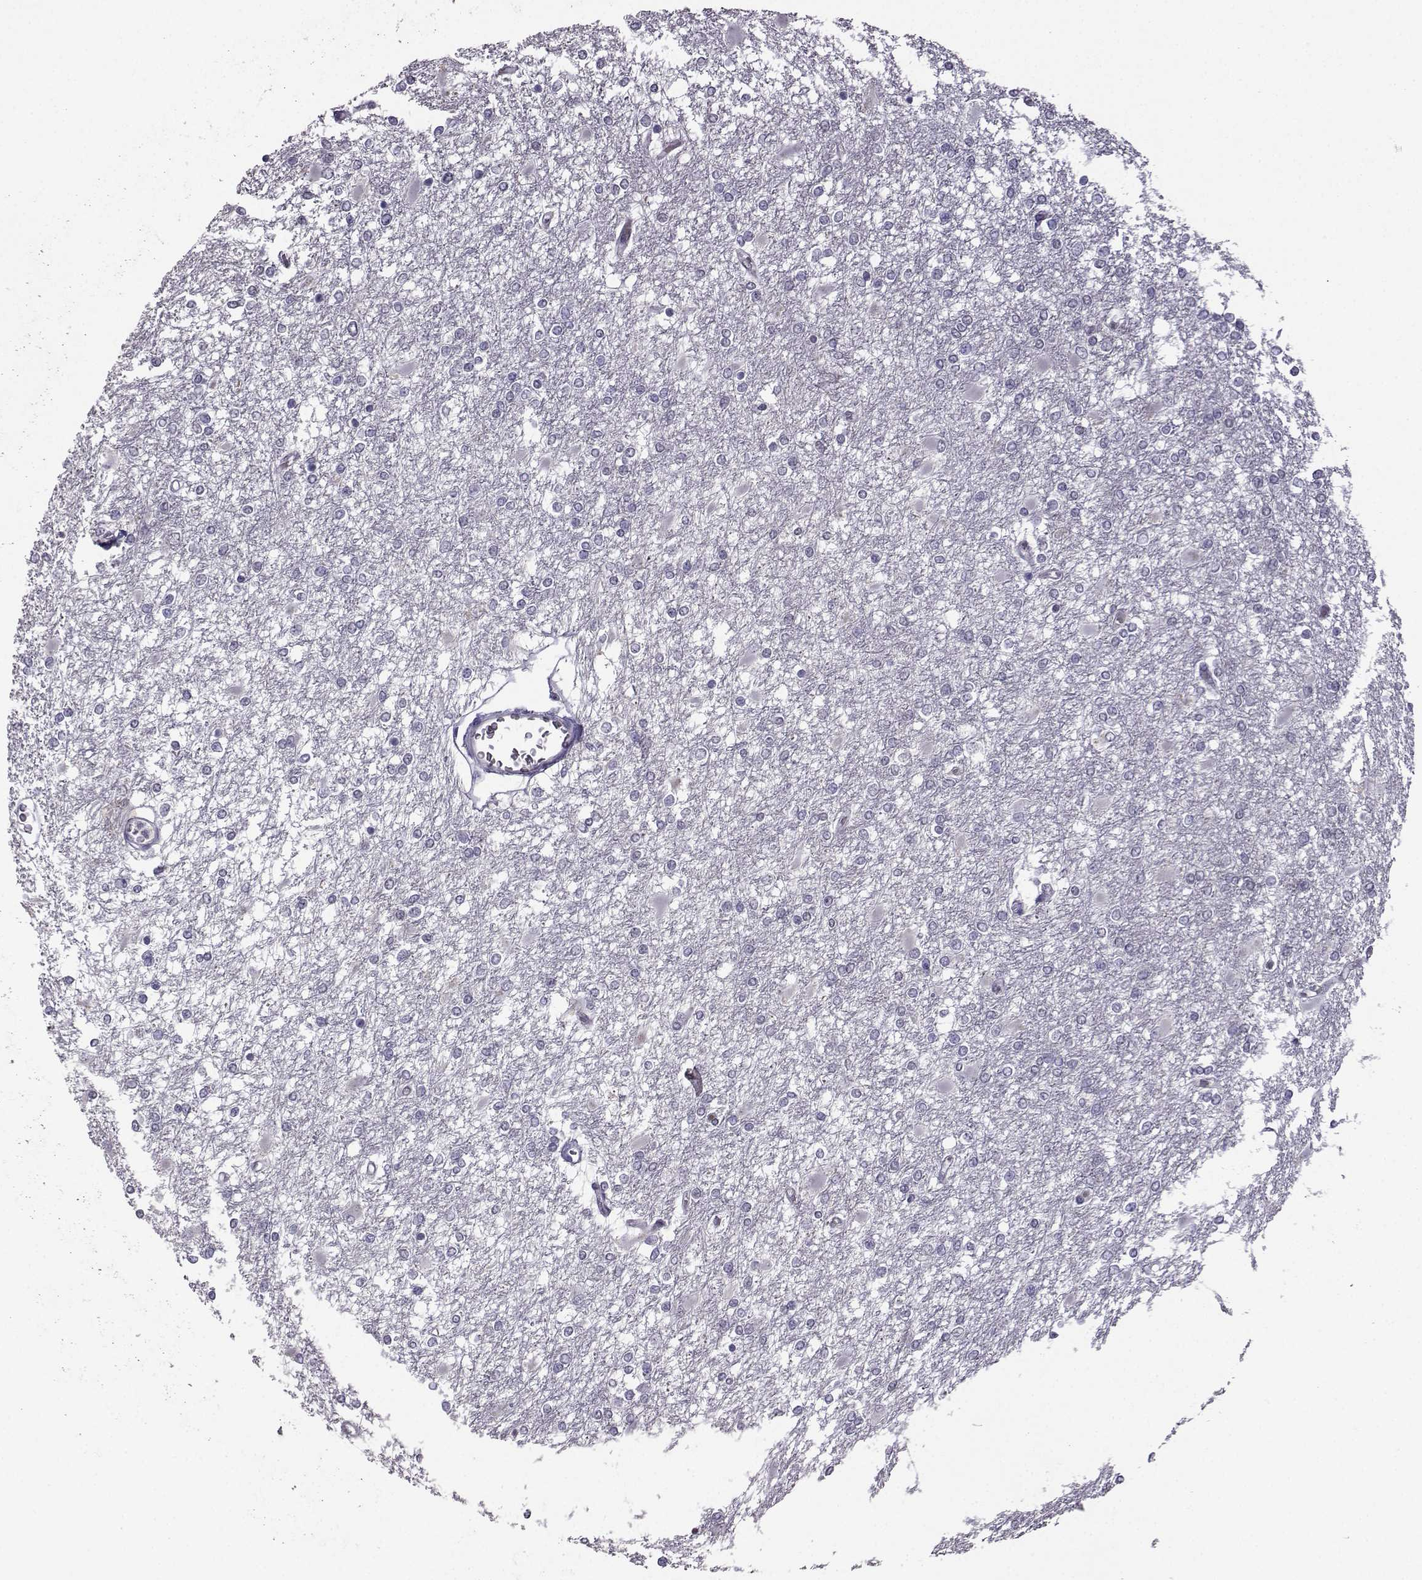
{"staining": {"intensity": "negative", "quantity": "none", "location": "none"}, "tissue": "glioma", "cell_type": "Tumor cells", "image_type": "cancer", "snomed": [{"axis": "morphology", "description": "Glioma, malignant, High grade"}, {"axis": "topography", "description": "Cerebral cortex"}], "caption": "A histopathology image of human glioma is negative for staining in tumor cells.", "gene": "LIN28A", "patient": {"sex": "male", "age": 79}}